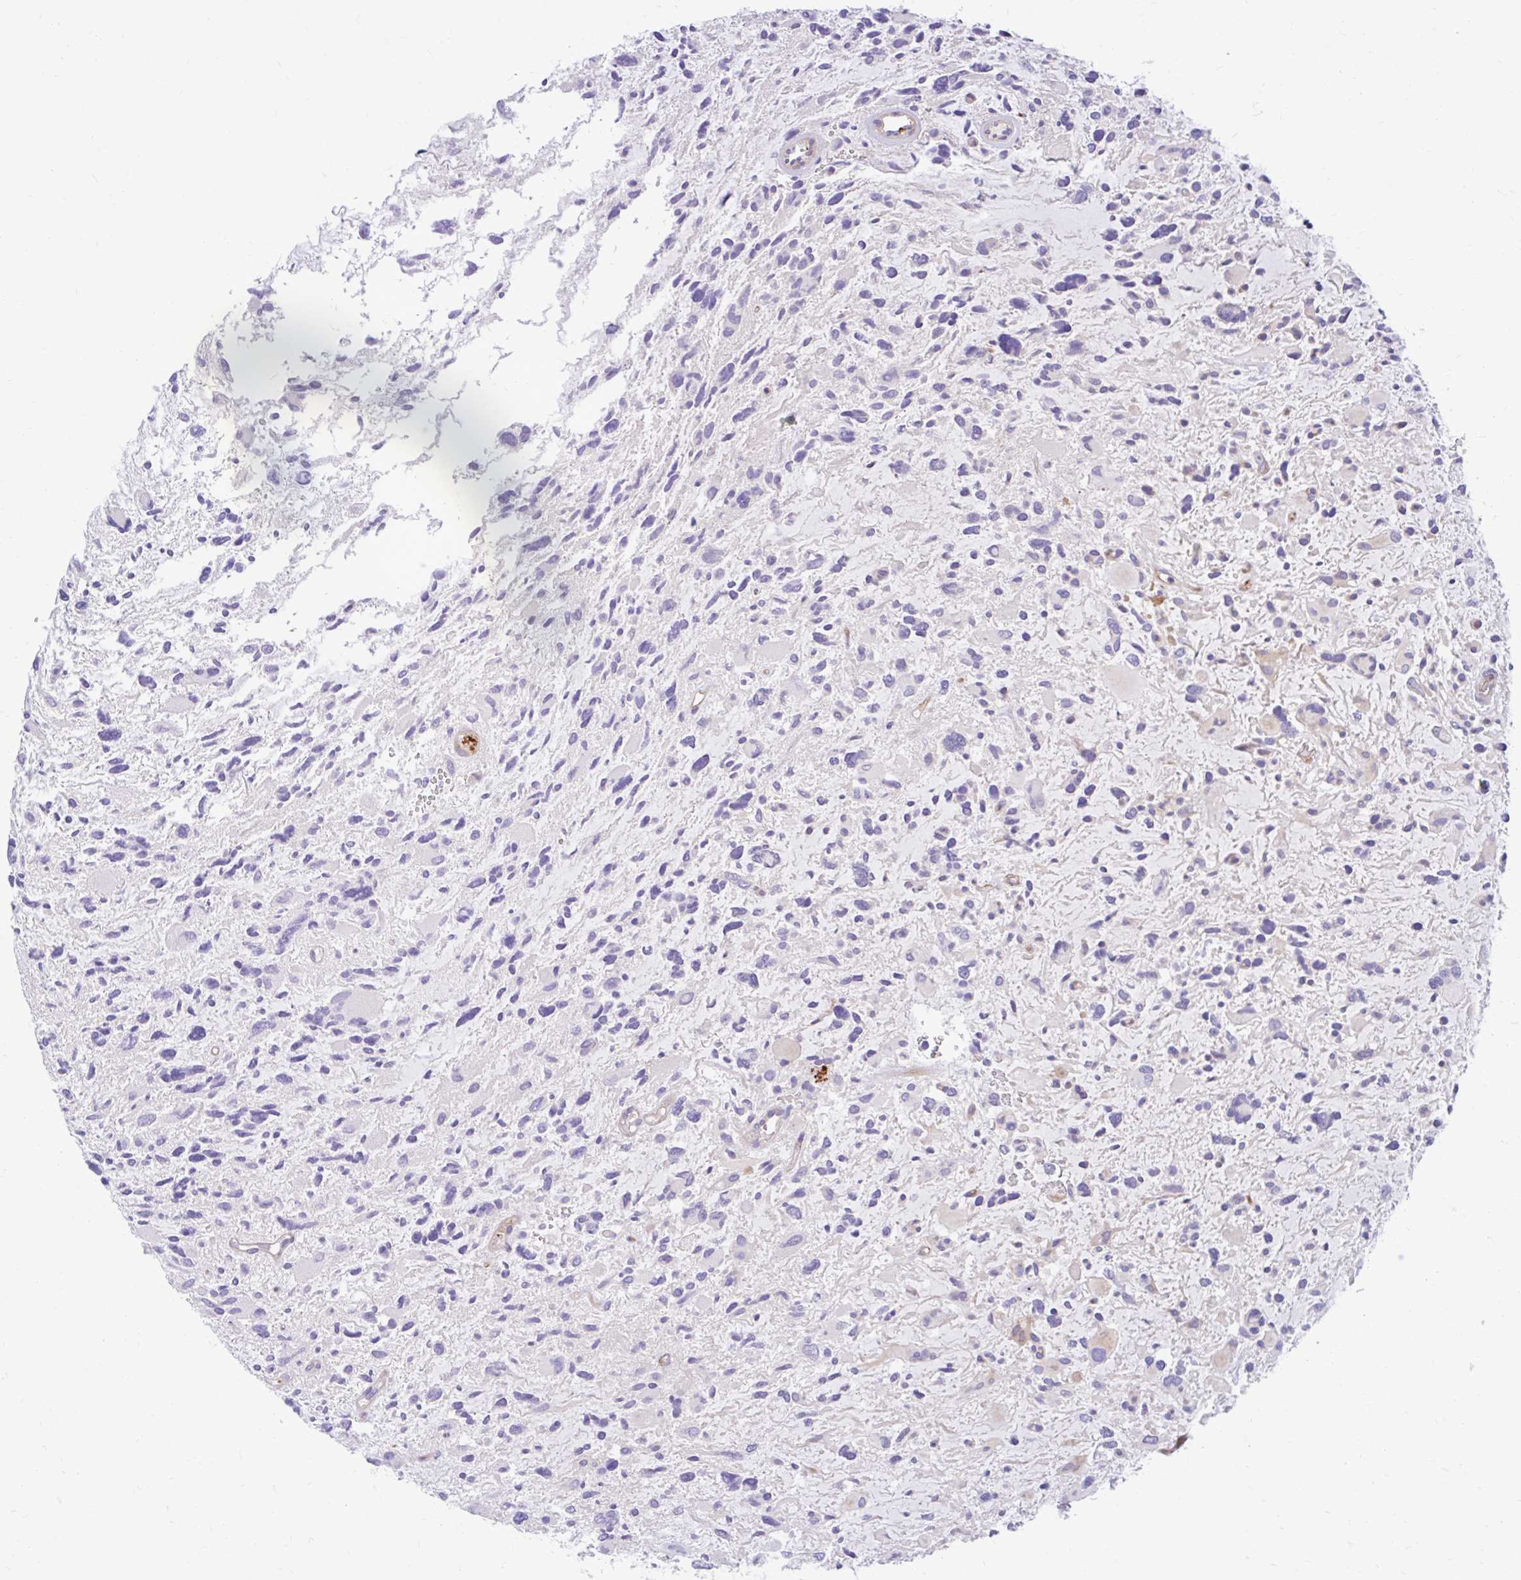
{"staining": {"intensity": "negative", "quantity": "none", "location": "none"}, "tissue": "glioma", "cell_type": "Tumor cells", "image_type": "cancer", "snomed": [{"axis": "morphology", "description": "Glioma, malignant, High grade"}, {"axis": "topography", "description": "Brain"}], "caption": "Immunohistochemistry image of neoplastic tissue: malignant glioma (high-grade) stained with DAB exhibits no significant protein expression in tumor cells.", "gene": "ESPNL", "patient": {"sex": "female", "age": 11}}